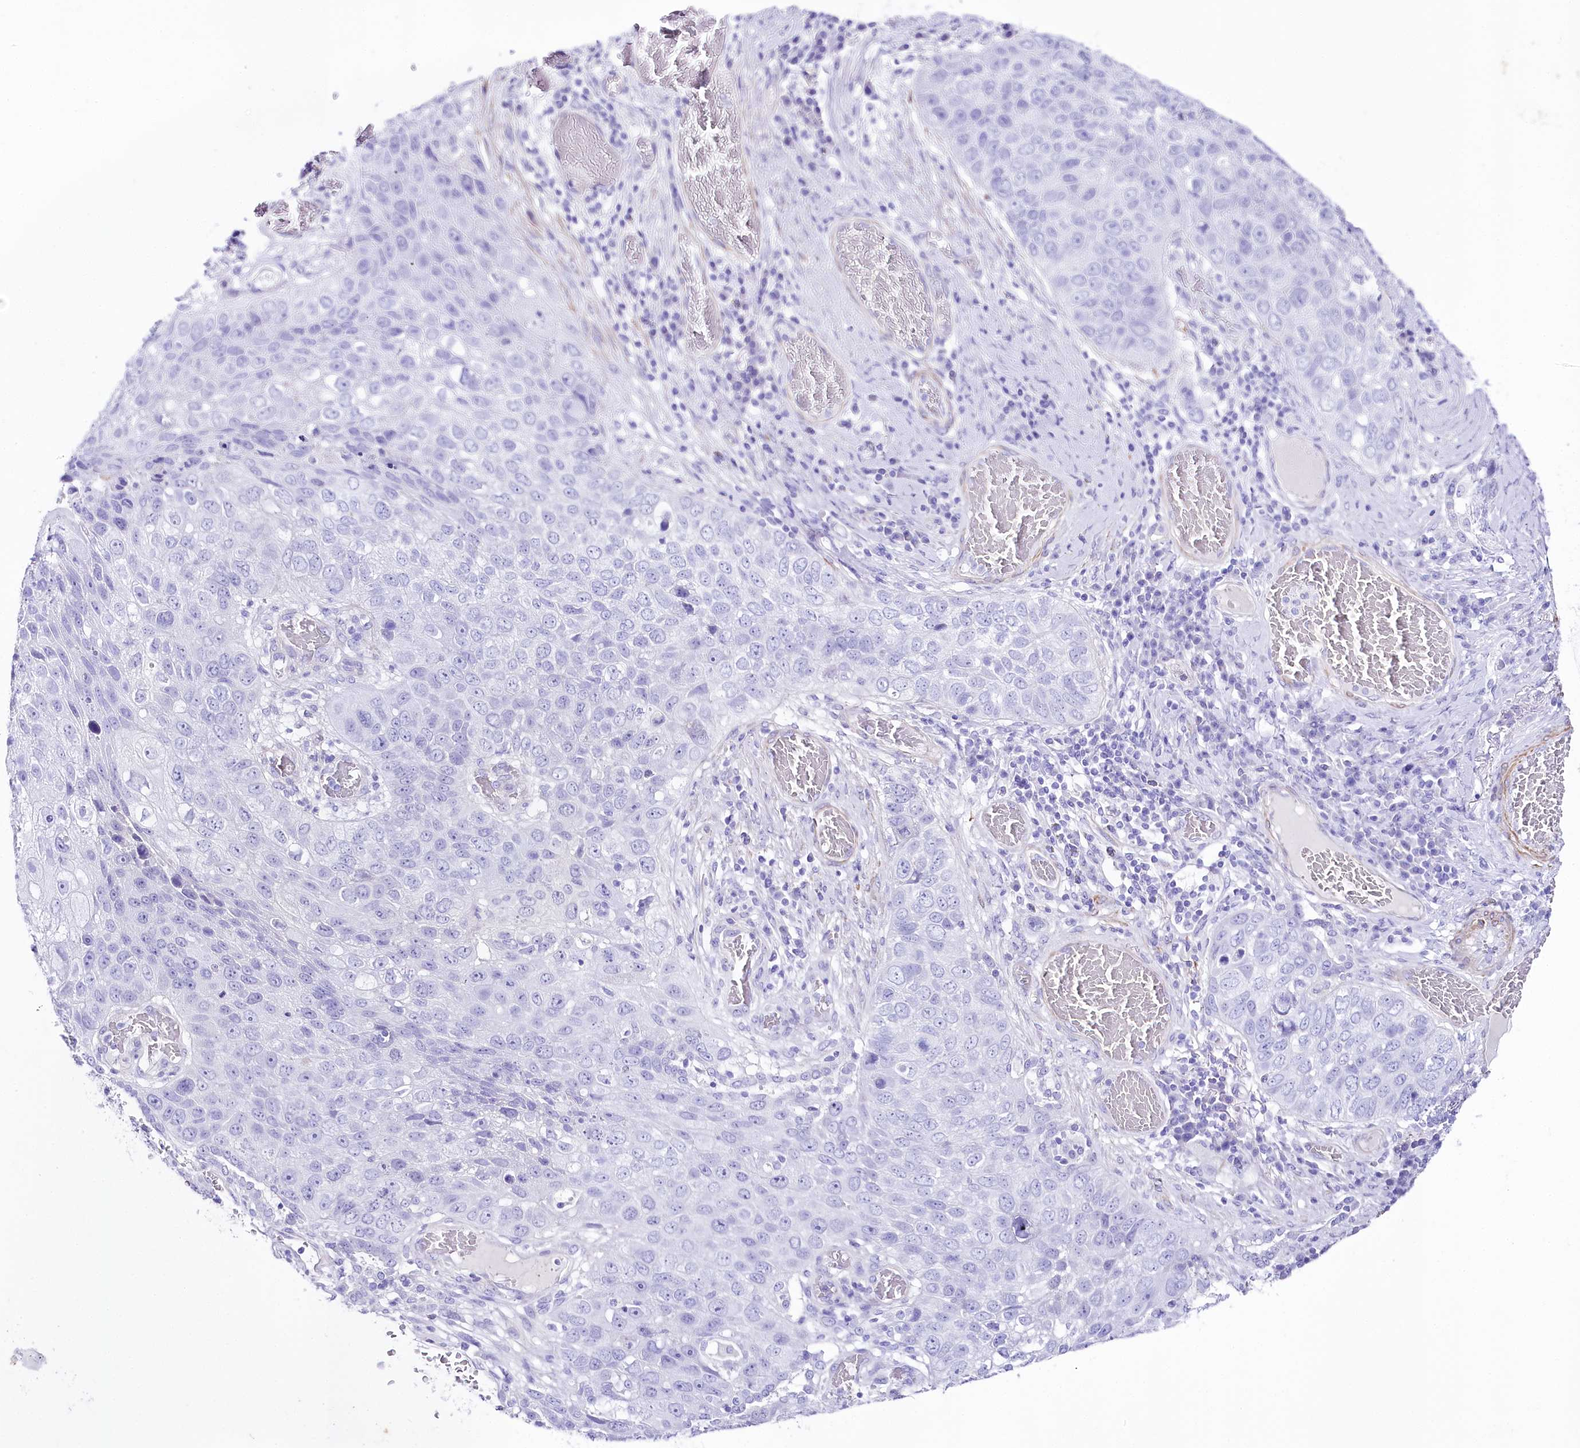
{"staining": {"intensity": "negative", "quantity": "none", "location": "none"}, "tissue": "lung cancer", "cell_type": "Tumor cells", "image_type": "cancer", "snomed": [{"axis": "morphology", "description": "Squamous cell carcinoma, NOS"}, {"axis": "topography", "description": "Lung"}], "caption": "Immunohistochemical staining of lung cancer (squamous cell carcinoma) reveals no significant expression in tumor cells.", "gene": "CSN3", "patient": {"sex": "male", "age": 61}}